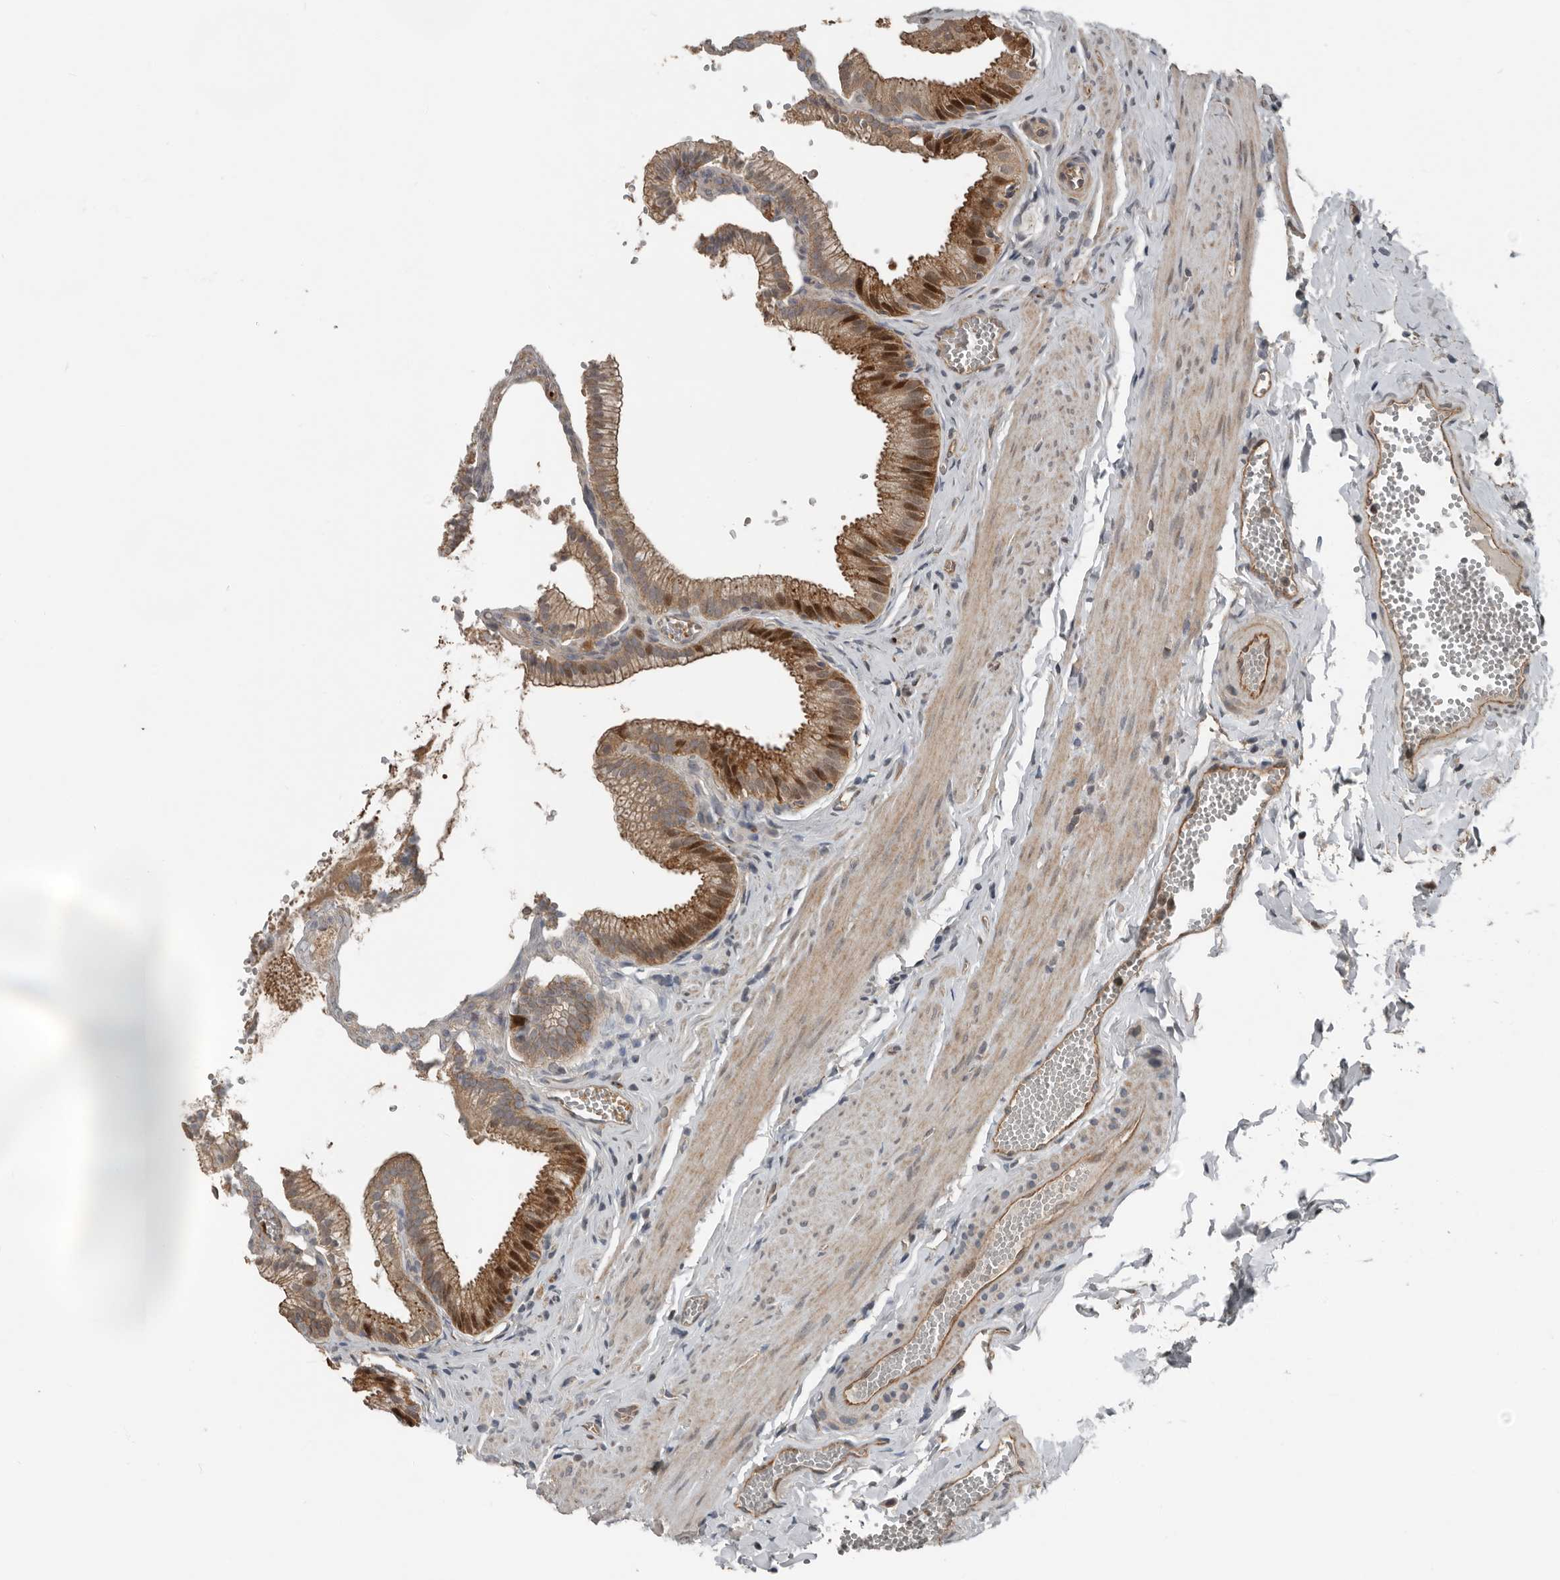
{"staining": {"intensity": "moderate", "quantity": ">75%", "location": "cytoplasmic/membranous,nuclear"}, "tissue": "gallbladder", "cell_type": "Glandular cells", "image_type": "normal", "snomed": [{"axis": "morphology", "description": "Normal tissue, NOS"}, {"axis": "topography", "description": "Gallbladder"}], "caption": "Benign gallbladder was stained to show a protein in brown. There is medium levels of moderate cytoplasmic/membranous,nuclear positivity in approximately >75% of glandular cells. The protein is stained brown, and the nuclei are stained in blue (DAB IHC with brightfield microscopy, high magnification).", "gene": "YOD1", "patient": {"sex": "male", "age": 38}}